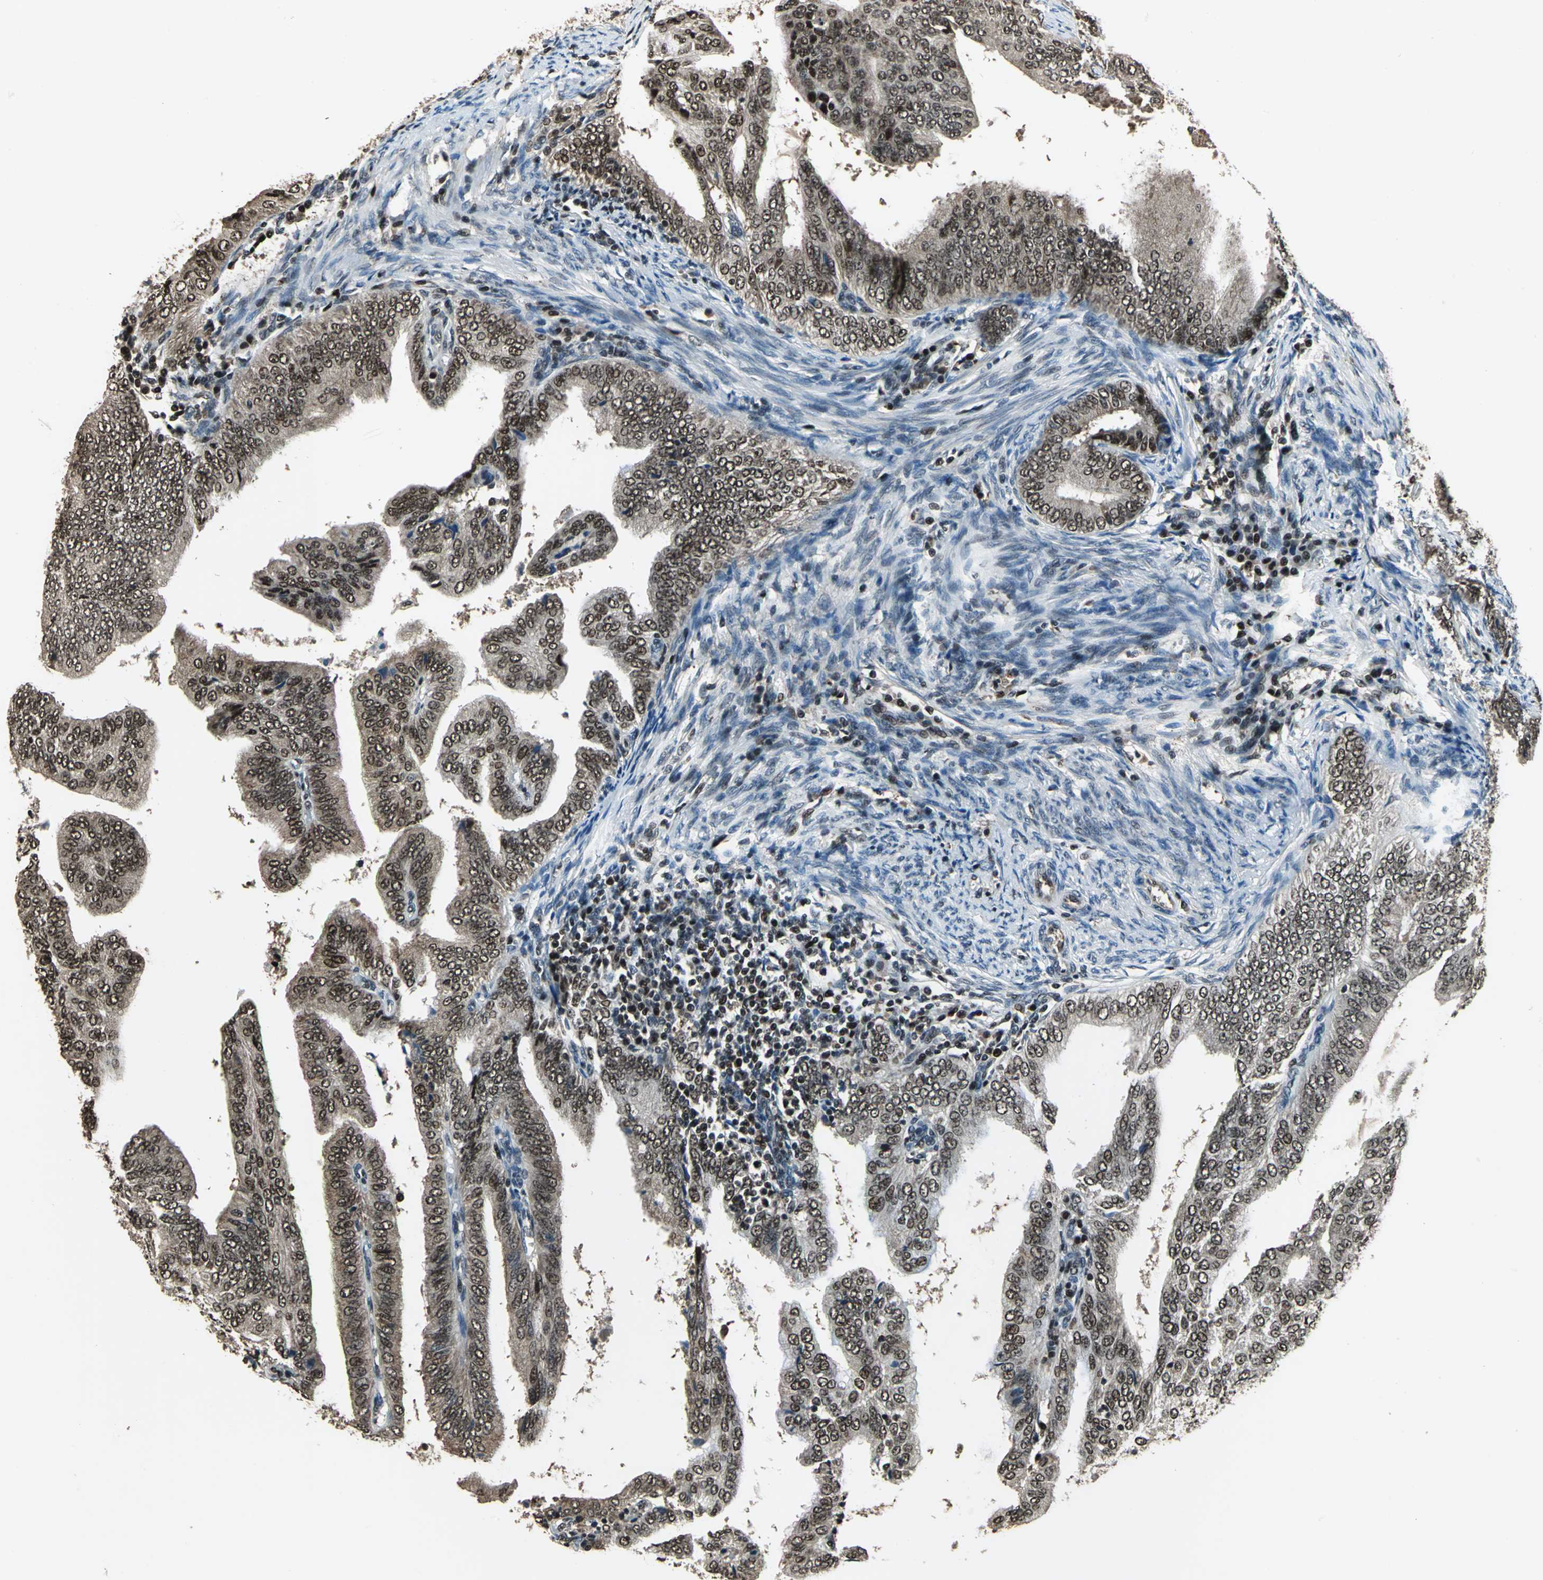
{"staining": {"intensity": "moderate", "quantity": ">75%", "location": "nuclear"}, "tissue": "endometrial cancer", "cell_type": "Tumor cells", "image_type": "cancer", "snomed": [{"axis": "morphology", "description": "Adenocarcinoma, NOS"}, {"axis": "topography", "description": "Endometrium"}], "caption": "Immunohistochemical staining of human endometrial cancer (adenocarcinoma) displays medium levels of moderate nuclear staining in approximately >75% of tumor cells.", "gene": "MIS18BP1", "patient": {"sex": "female", "age": 58}}